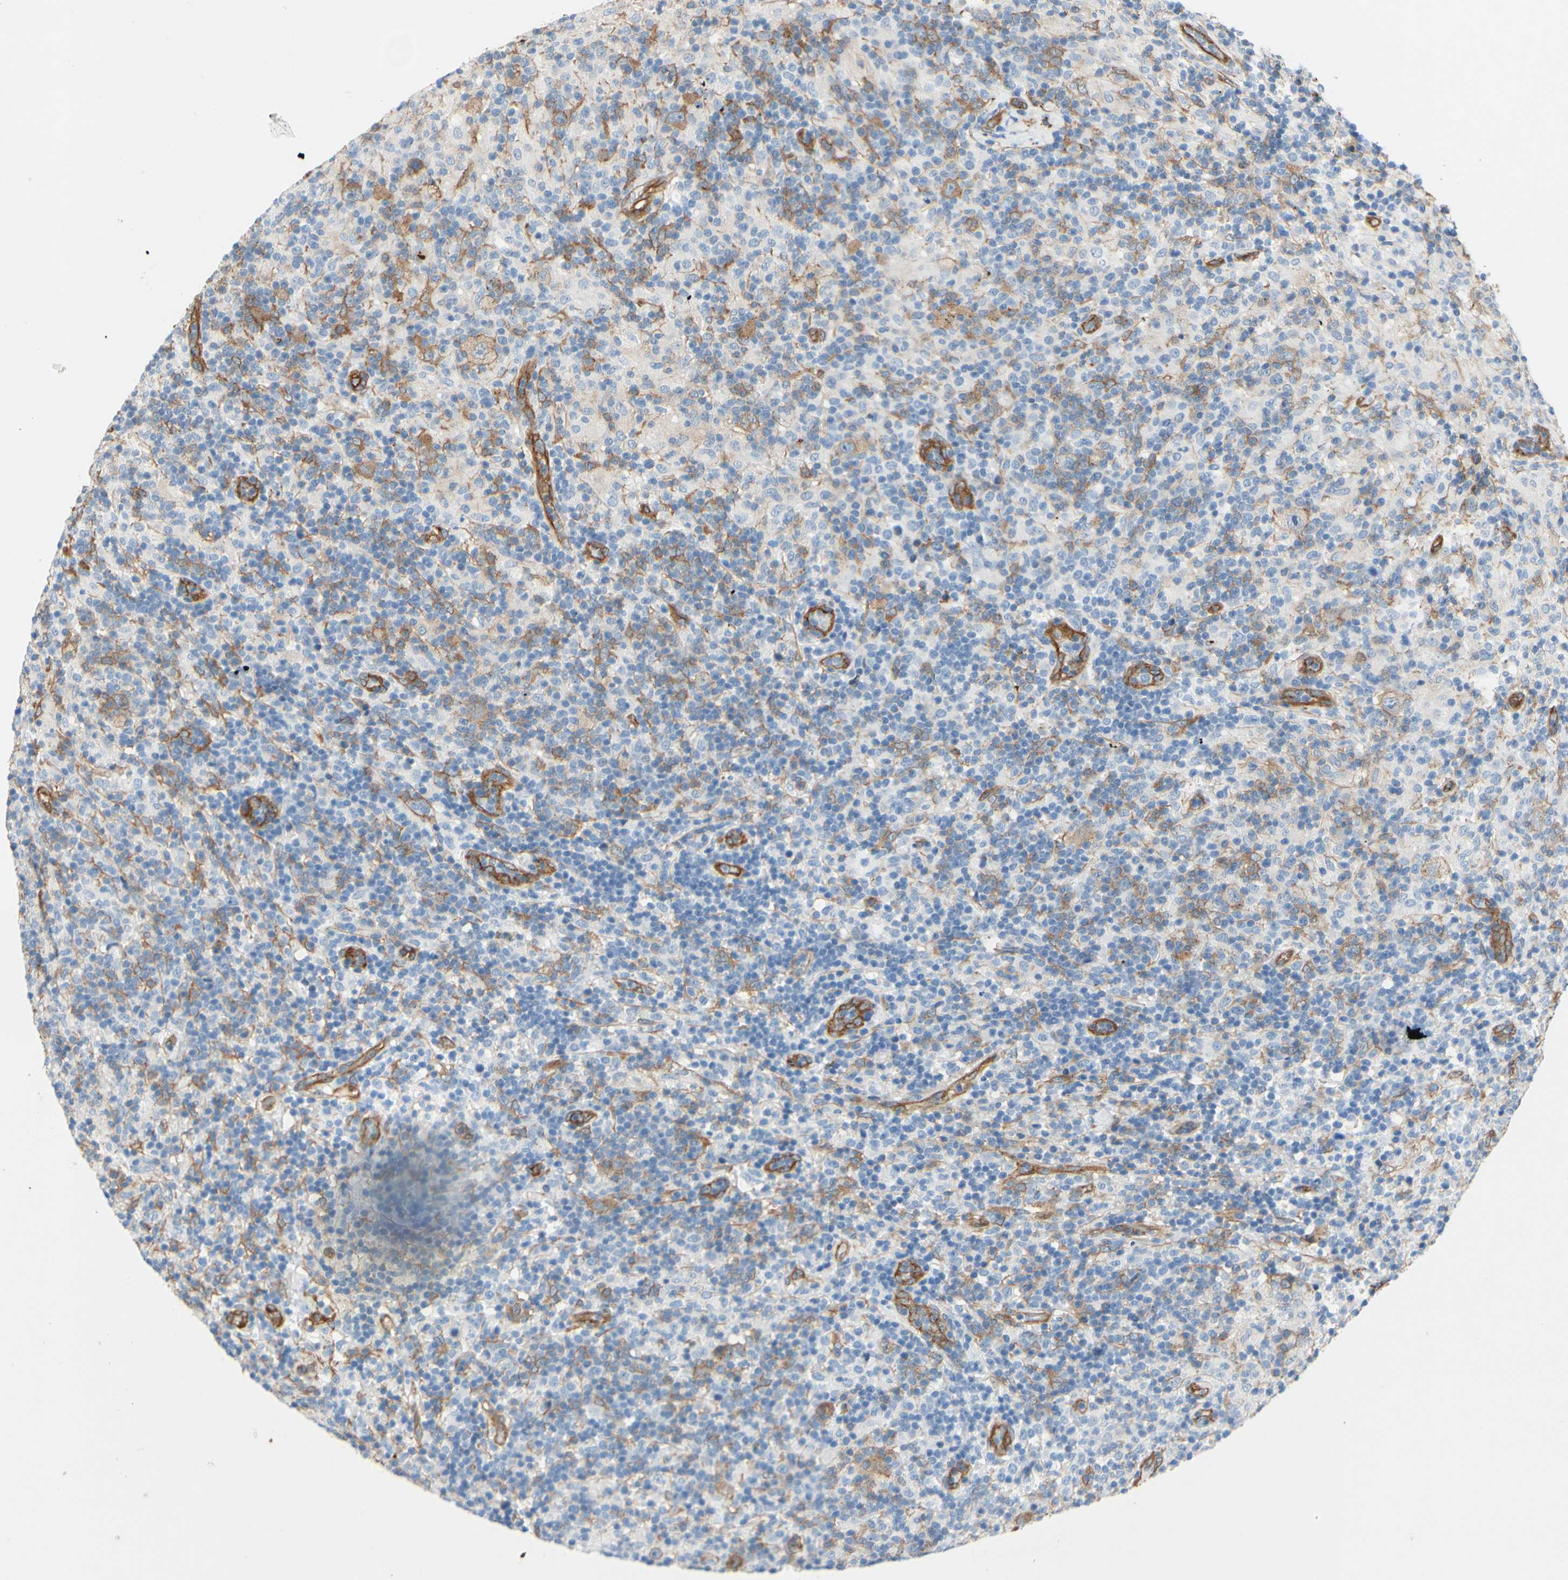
{"staining": {"intensity": "weak", "quantity": "25%-75%", "location": "cytoplasmic/membranous"}, "tissue": "lymphoma", "cell_type": "Tumor cells", "image_type": "cancer", "snomed": [{"axis": "morphology", "description": "Hodgkin's disease, NOS"}, {"axis": "topography", "description": "Lymph node"}], "caption": "Immunohistochemistry (IHC) photomicrograph of human lymphoma stained for a protein (brown), which demonstrates low levels of weak cytoplasmic/membranous expression in about 25%-75% of tumor cells.", "gene": "CTTNBP2", "patient": {"sex": "male", "age": 70}}